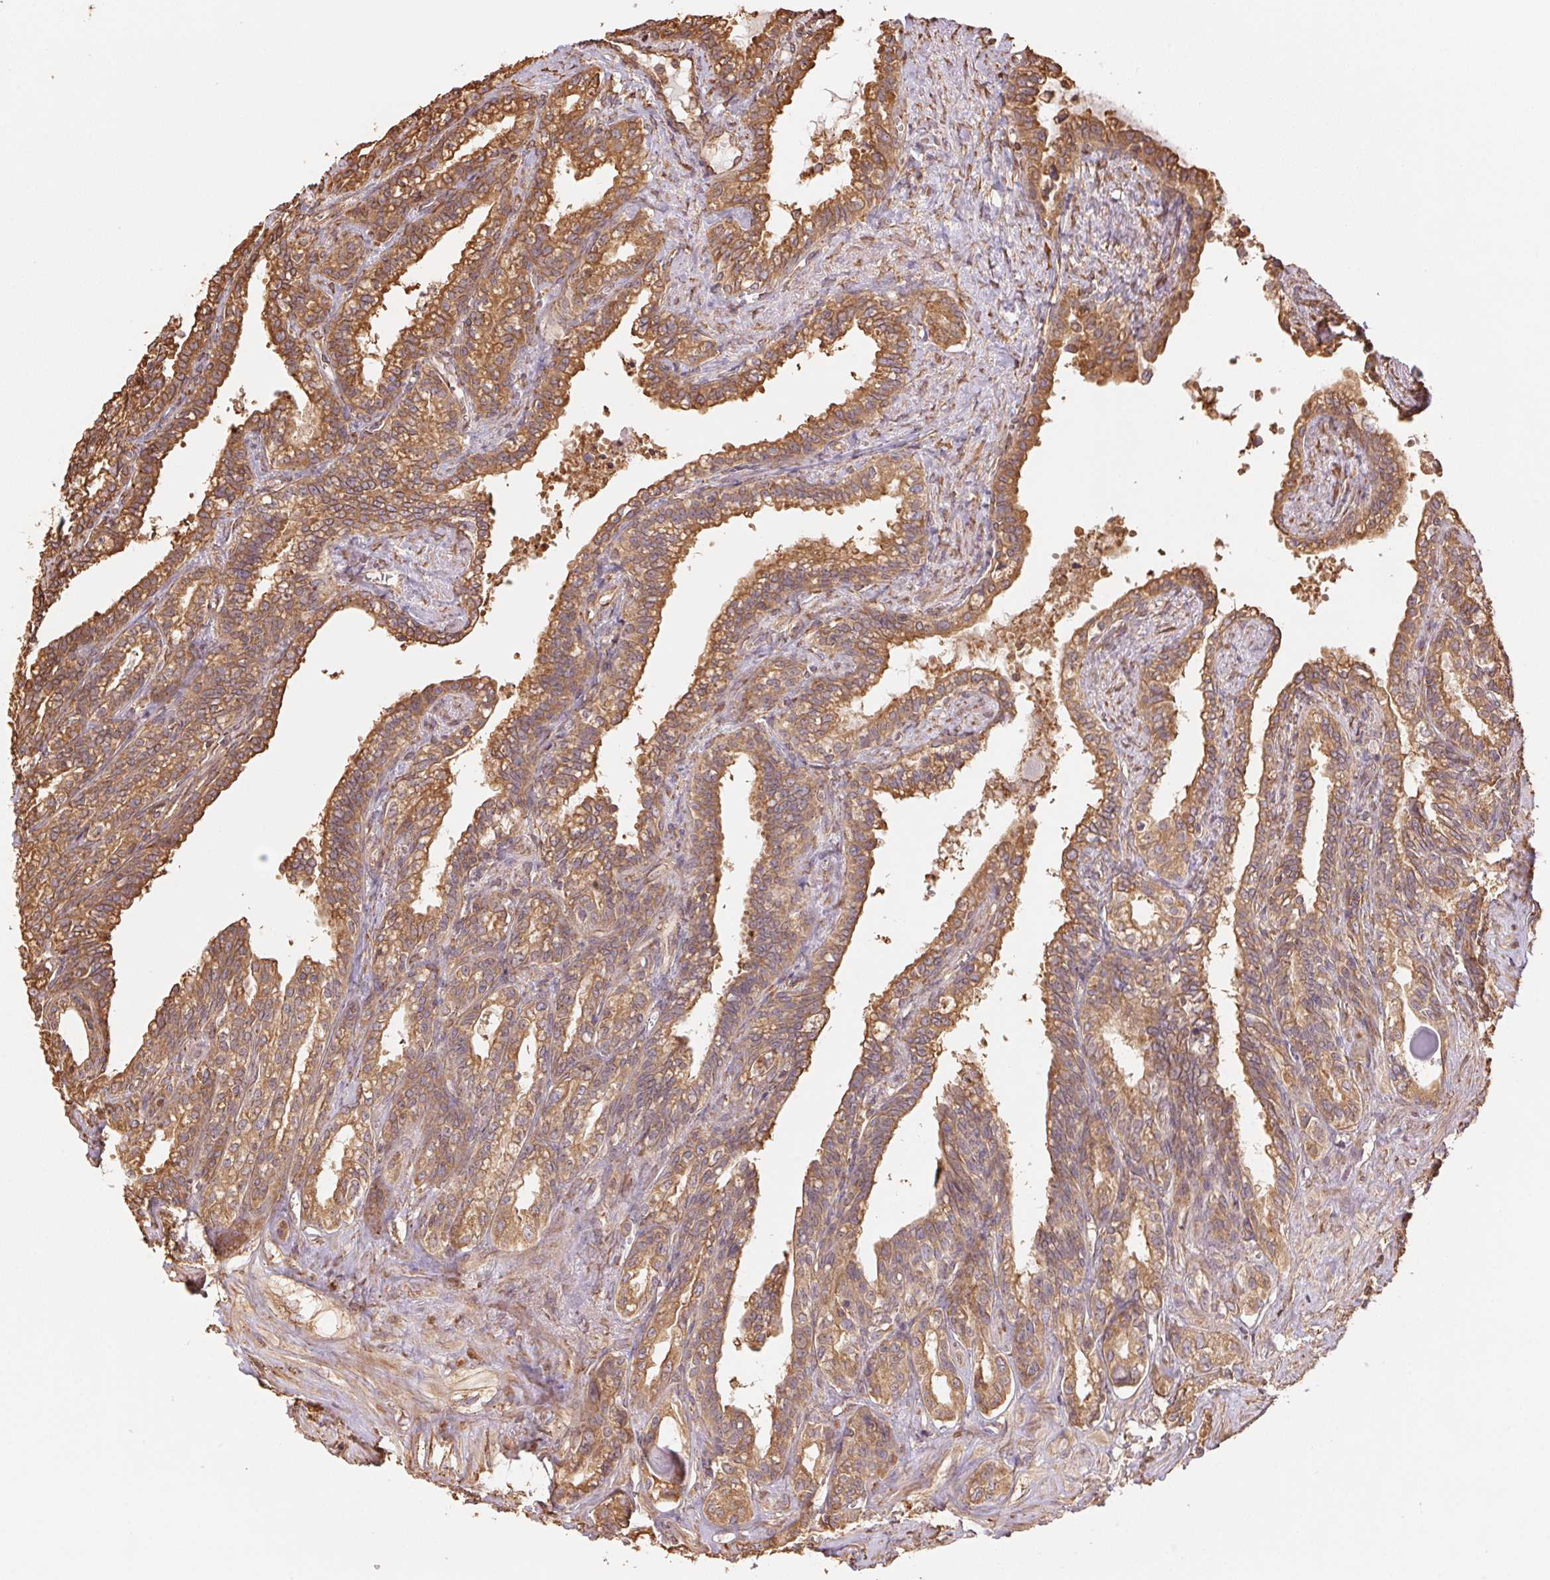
{"staining": {"intensity": "moderate", "quantity": ">75%", "location": "cytoplasmic/membranous"}, "tissue": "seminal vesicle", "cell_type": "Glandular cells", "image_type": "normal", "snomed": [{"axis": "morphology", "description": "Normal tissue, NOS"}, {"axis": "morphology", "description": "Urothelial carcinoma, NOS"}, {"axis": "topography", "description": "Urinary bladder"}, {"axis": "topography", "description": "Seminal veicle"}], "caption": "An immunohistochemistry micrograph of normal tissue is shown. Protein staining in brown shows moderate cytoplasmic/membranous positivity in seminal vesicle within glandular cells. (DAB IHC, brown staining for protein, blue staining for nuclei).", "gene": "C6orf163", "patient": {"sex": "male", "age": 76}}